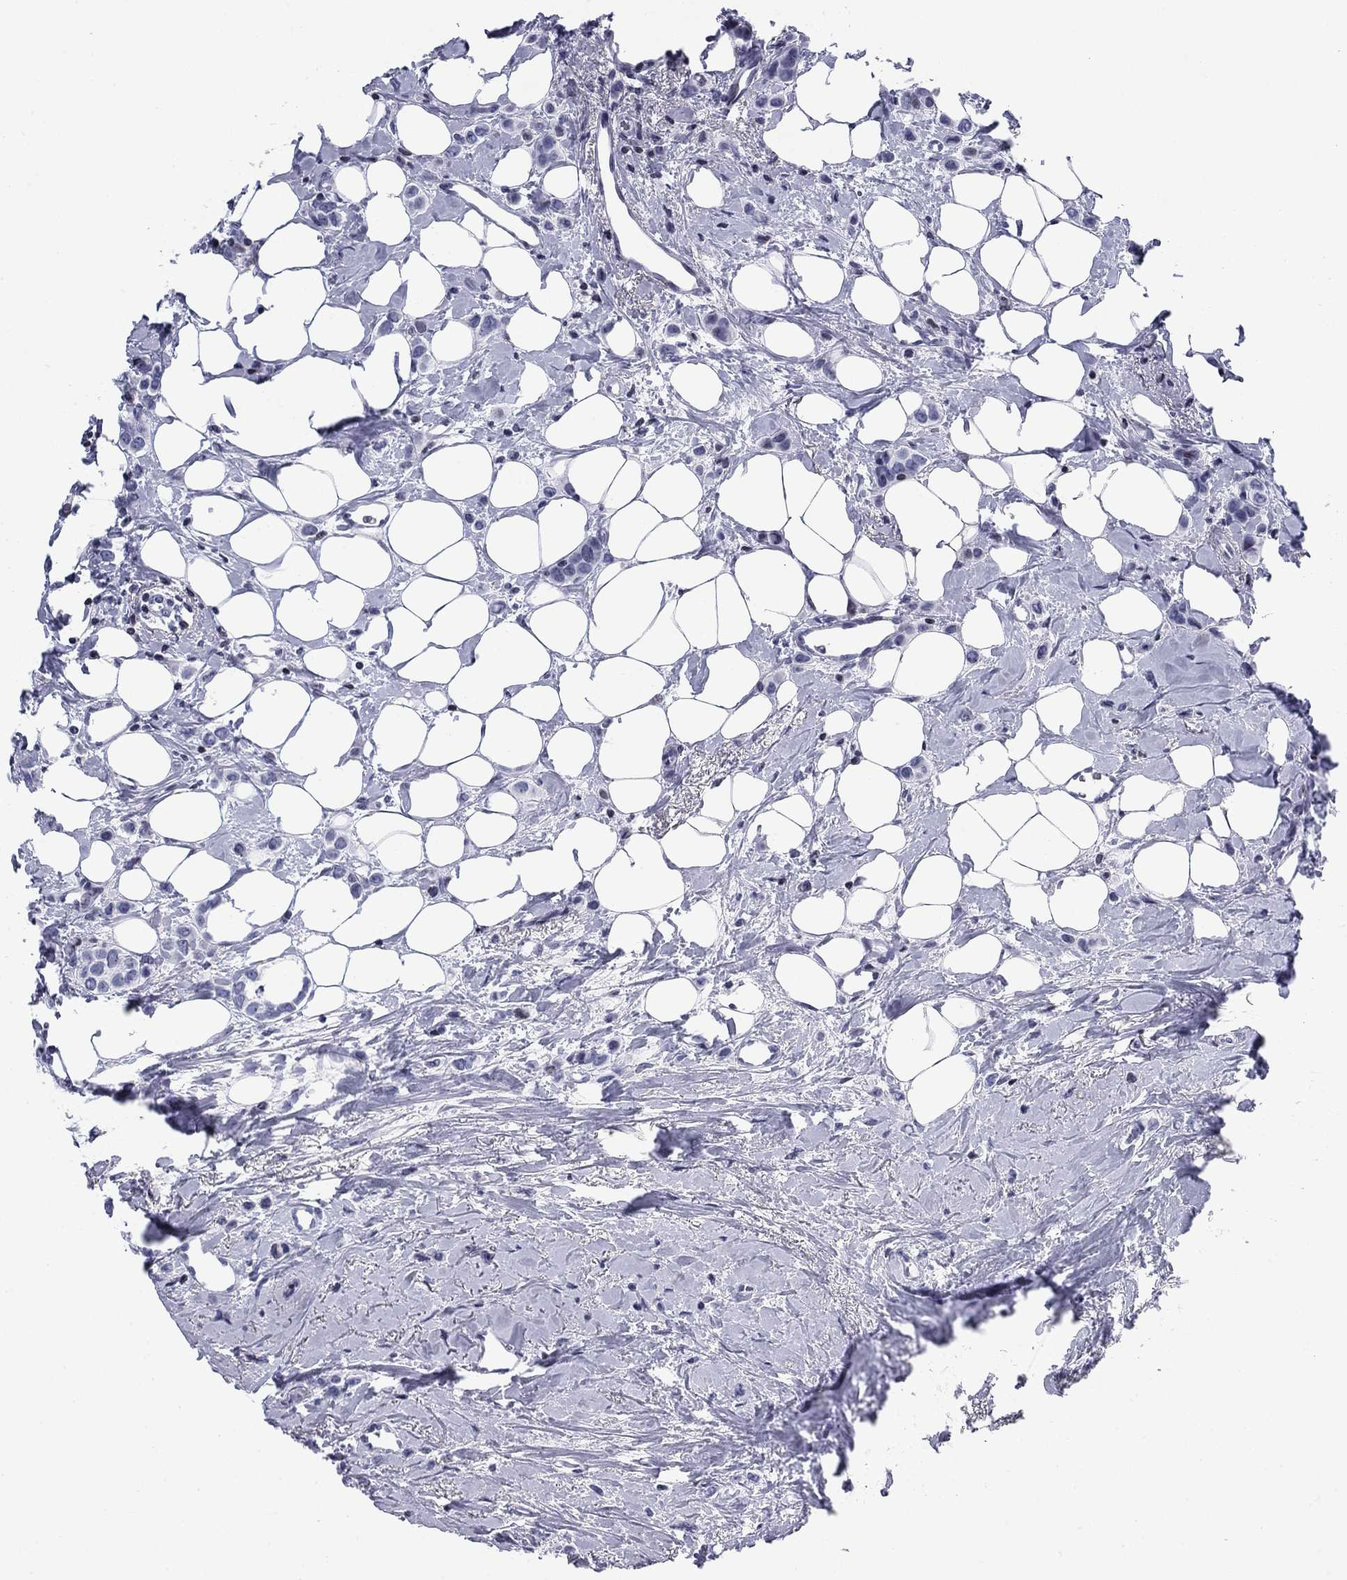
{"staining": {"intensity": "negative", "quantity": "none", "location": "none"}, "tissue": "breast cancer", "cell_type": "Tumor cells", "image_type": "cancer", "snomed": [{"axis": "morphology", "description": "Lobular carcinoma"}, {"axis": "topography", "description": "Breast"}], "caption": "This histopathology image is of breast cancer stained with IHC to label a protein in brown with the nuclei are counter-stained blue. There is no positivity in tumor cells.", "gene": "CCDC144A", "patient": {"sex": "female", "age": 66}}